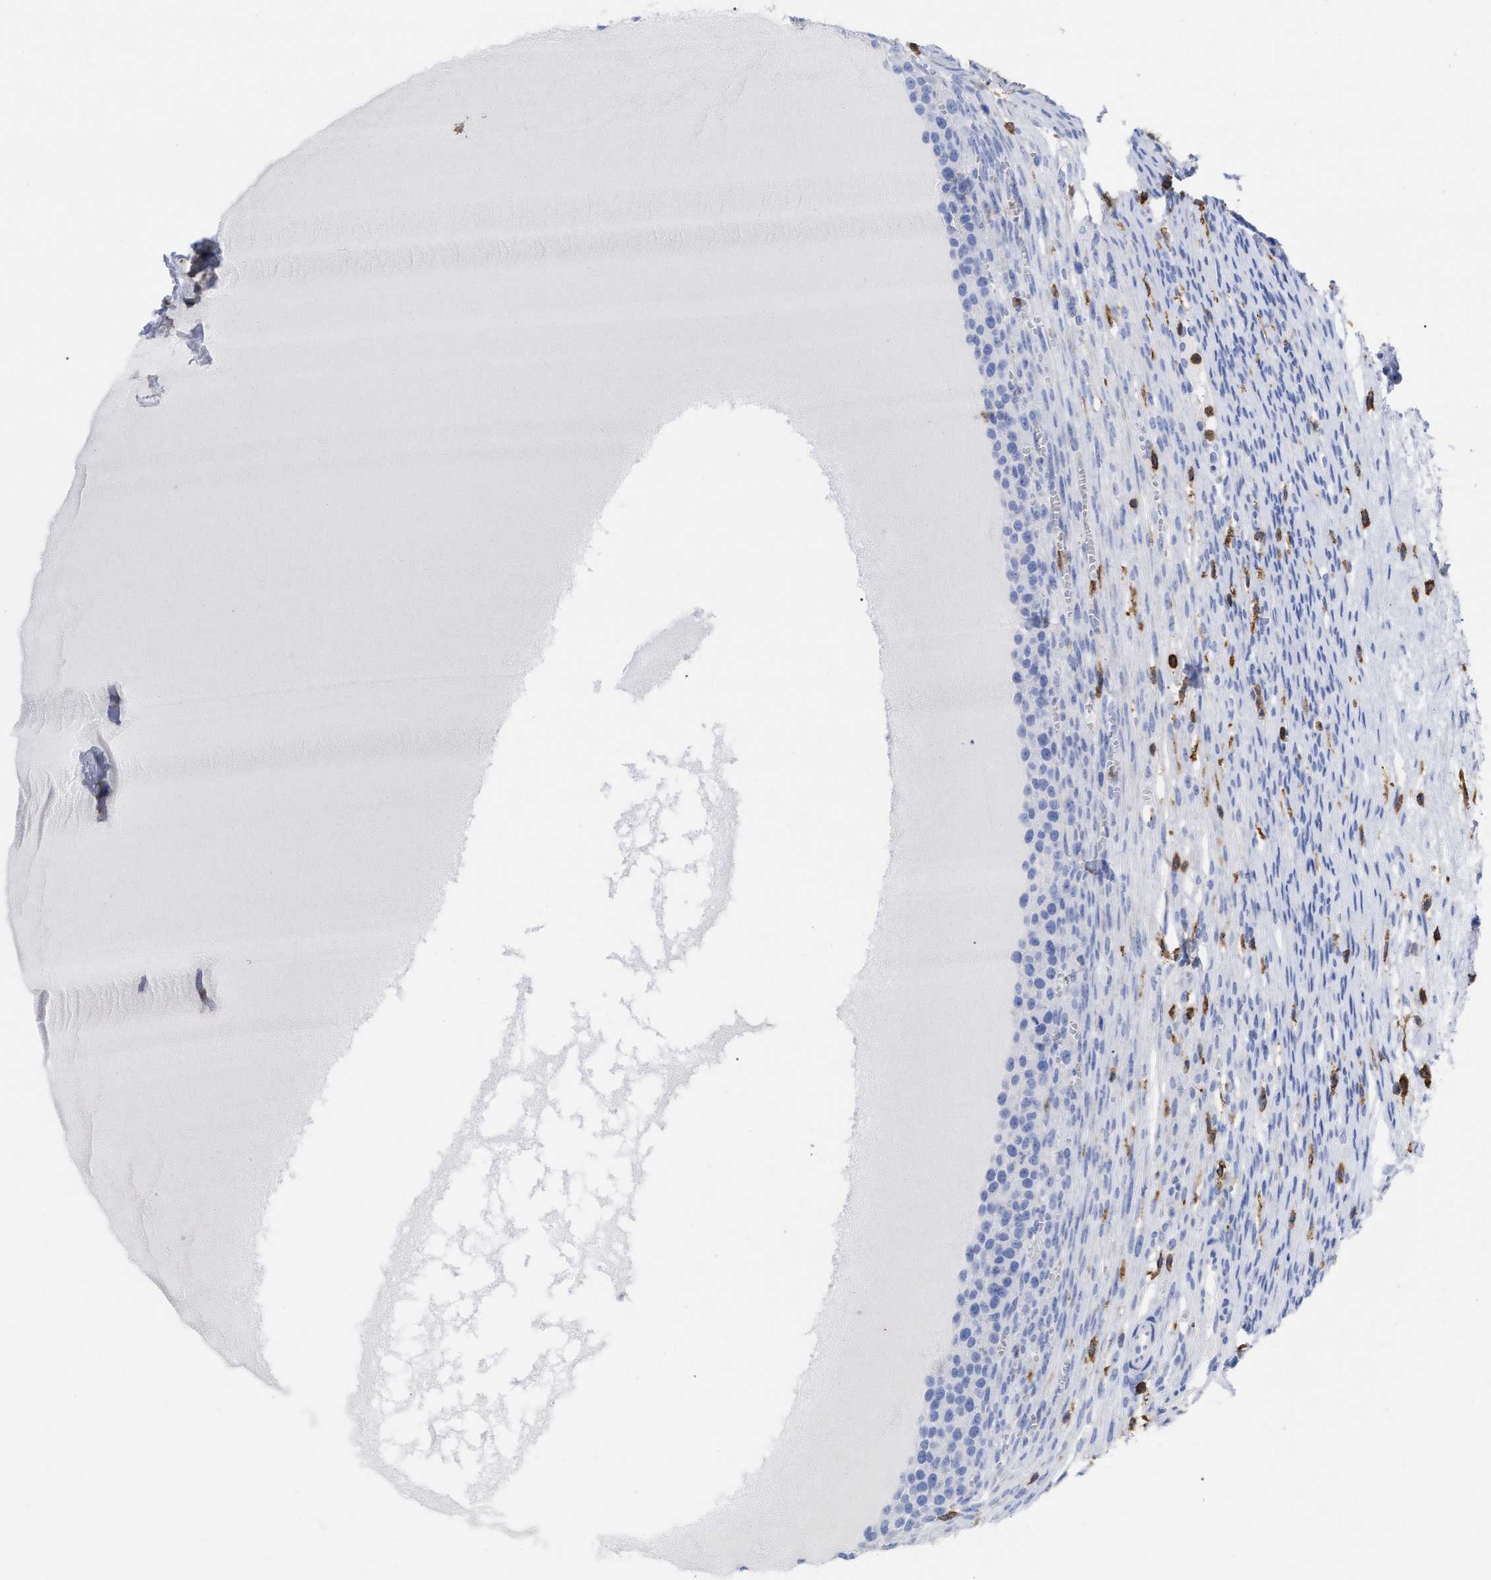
{"staining": {"intensity": "negative", "quantity": "none", "location": "none"}, "tissue": "ovary", "cell_type": "Ovarian stroma cells", "image_type": "normal", "snomed": [{"axis": "morphology", "description": "Normal tissue, NOS"}, {"axis": "topography", "description": "Ovary"}], "caption": "The image shows no staining of ovarian stroma cells in normal ovary. (Immunohistochemistry, brightfield microscopy, high magnification).", "gene": "HCLS1", "patient": {"sex": "female", "age": 33}}